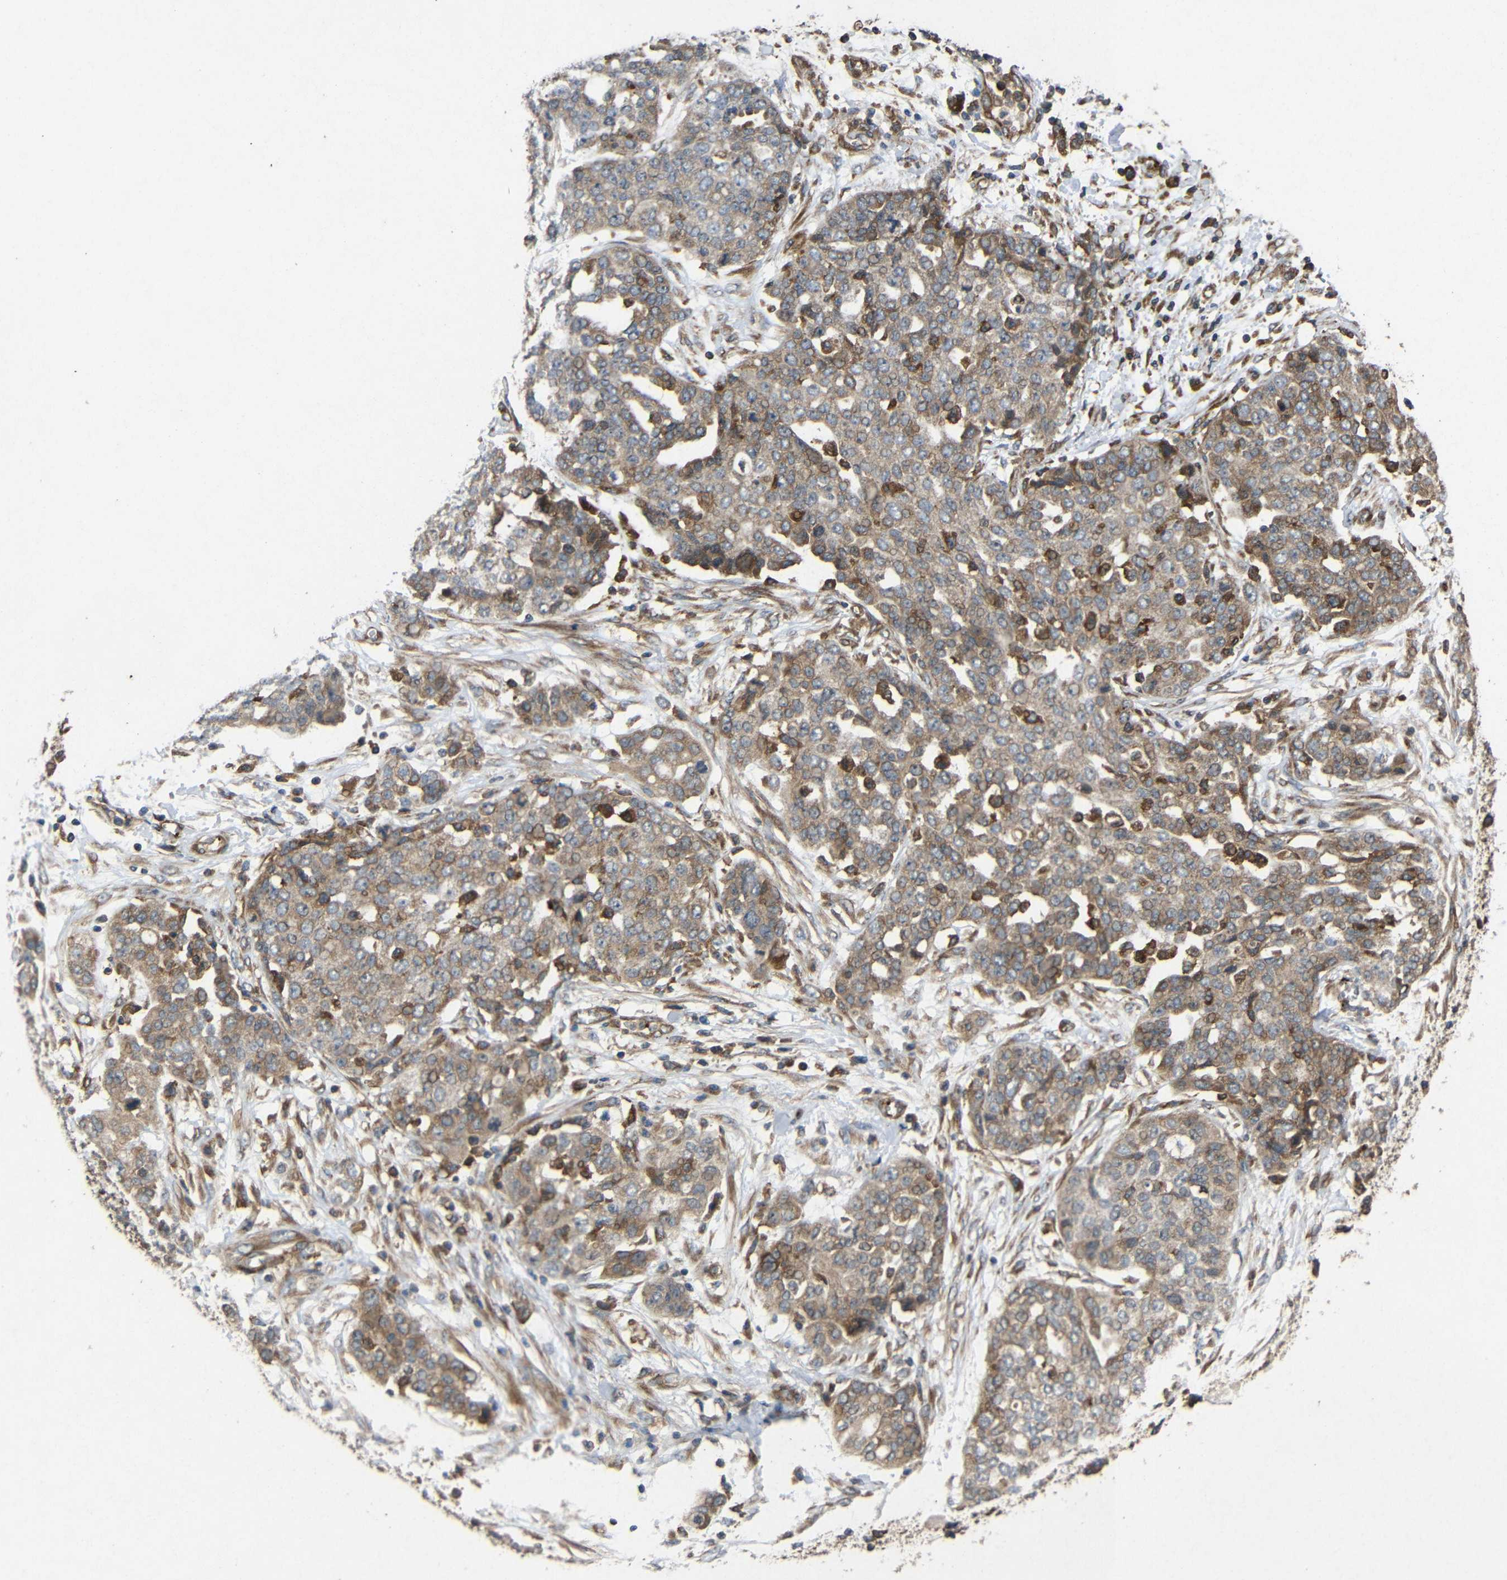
{"staining": {"intensity": "weak", "quantity": ">75%", "location": "cytoplasmic/membranous"}, "tissue": "ovarian cancer", "cell_type": "Tumor cells", "image_type": "cancer", "snomed": [{"axis": "morphology", "description": "Cystadenocarcinoma, serous, NOS"}, {"axis": "topography", "description": "Soft tissue"}, {"axis": "topography", "description": "Ovary"}], "caption": "Weak cytoplasmic/membranous positivity is present in approximately >75% of tumor cells in ovarian cancer (serous cystadenocarcinoma).", "gene": "EIF2S1", "patient": {"sex": "female", "age": 57}}